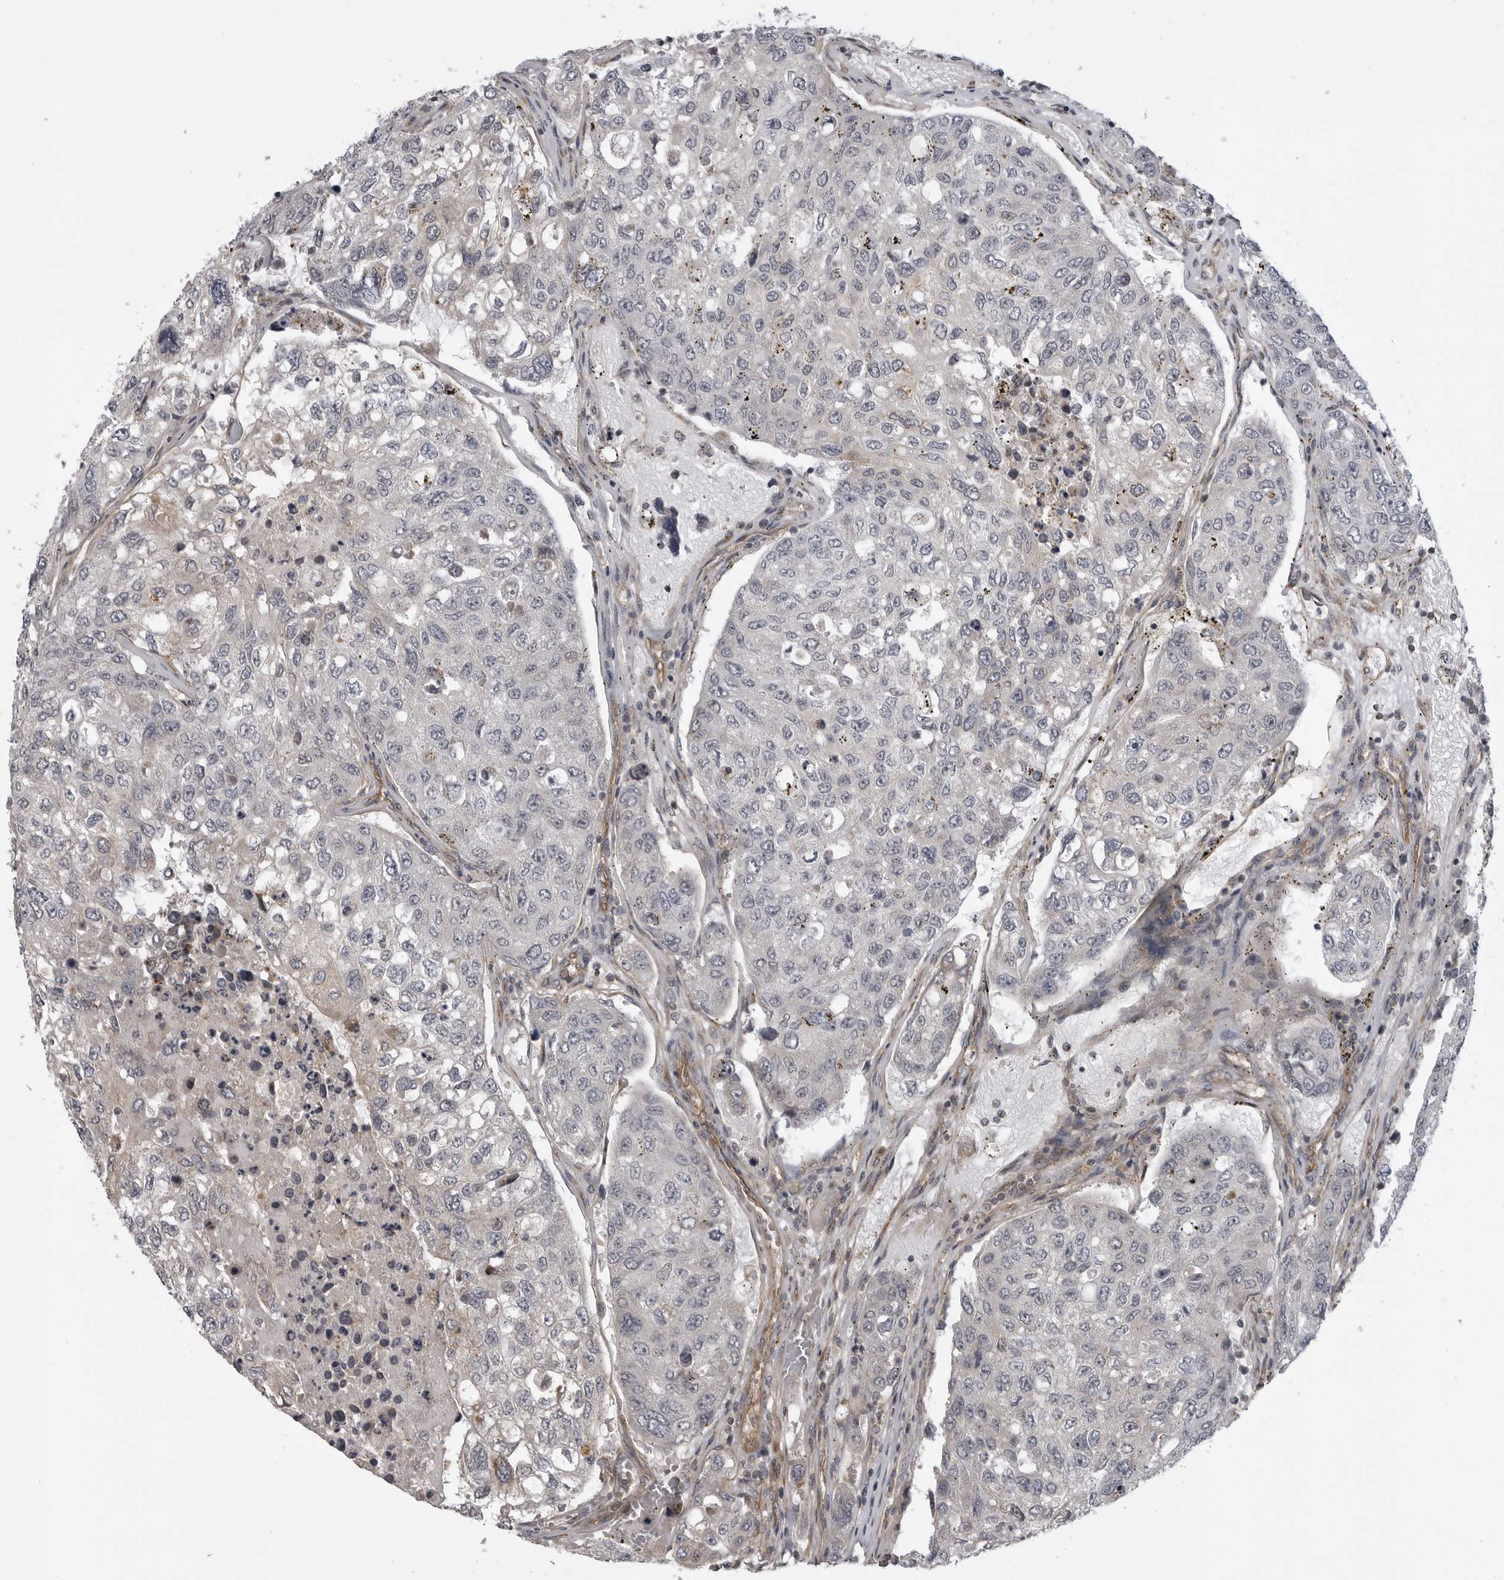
{"staining": {"intensity": "negative", "quantity": "none", "location": "none"}, "tissue": "urothelial cancer", "cell_type": "Tumor cells", "image_type": "cancer", "snomed": [{"axis": "morphology", "description": "Urothelial carcinoma, High grade"}, {"axis": "topography", "description": "Lymph node"}, {"axis": "topography", "description": "Urinary bladder"}], "caption": "Urothelial cancer was stained to show a protein in brown. There is no significant expression in tumor cells.", "gene": "LRRC45", "patient": {"sex": "male", "age": 51}}